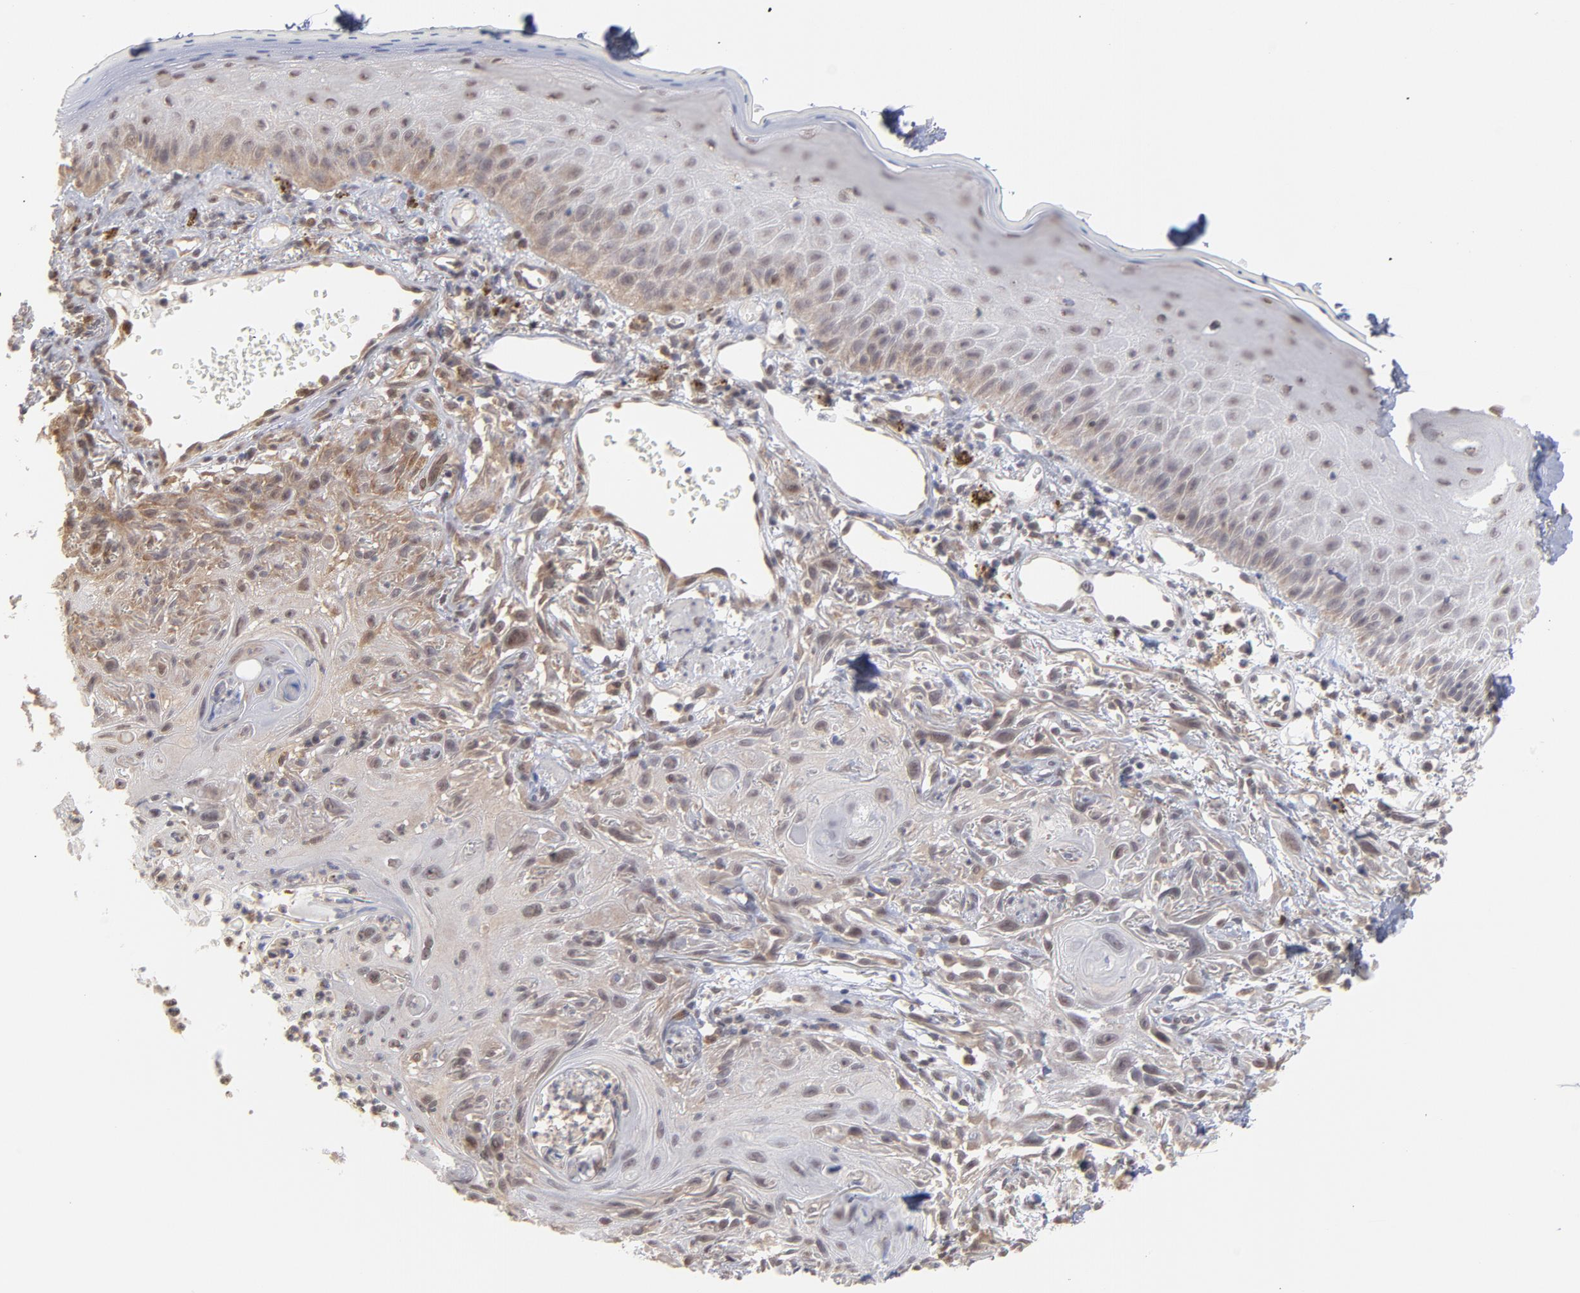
{"staining": {"intensity": "weak", "quantity": "25%-75%", "location": "nuclear"}, "tissue": "skin cancer", "cell_type": "Tumor cells", "image_type": "cancer", "snomed": [{"axis": "morphology", "description": "Squamous cell carcinoma, NOS"}, {"axis": "topography", "description": "Skin"}], "caption": "Immunohistochemical staining of human skin cancer shows low levels of weak nuclear expression in approximately 25%-75% of tumor cells.", "gene": "OAS1", "patient": {"sex": "female", "age": 59}}